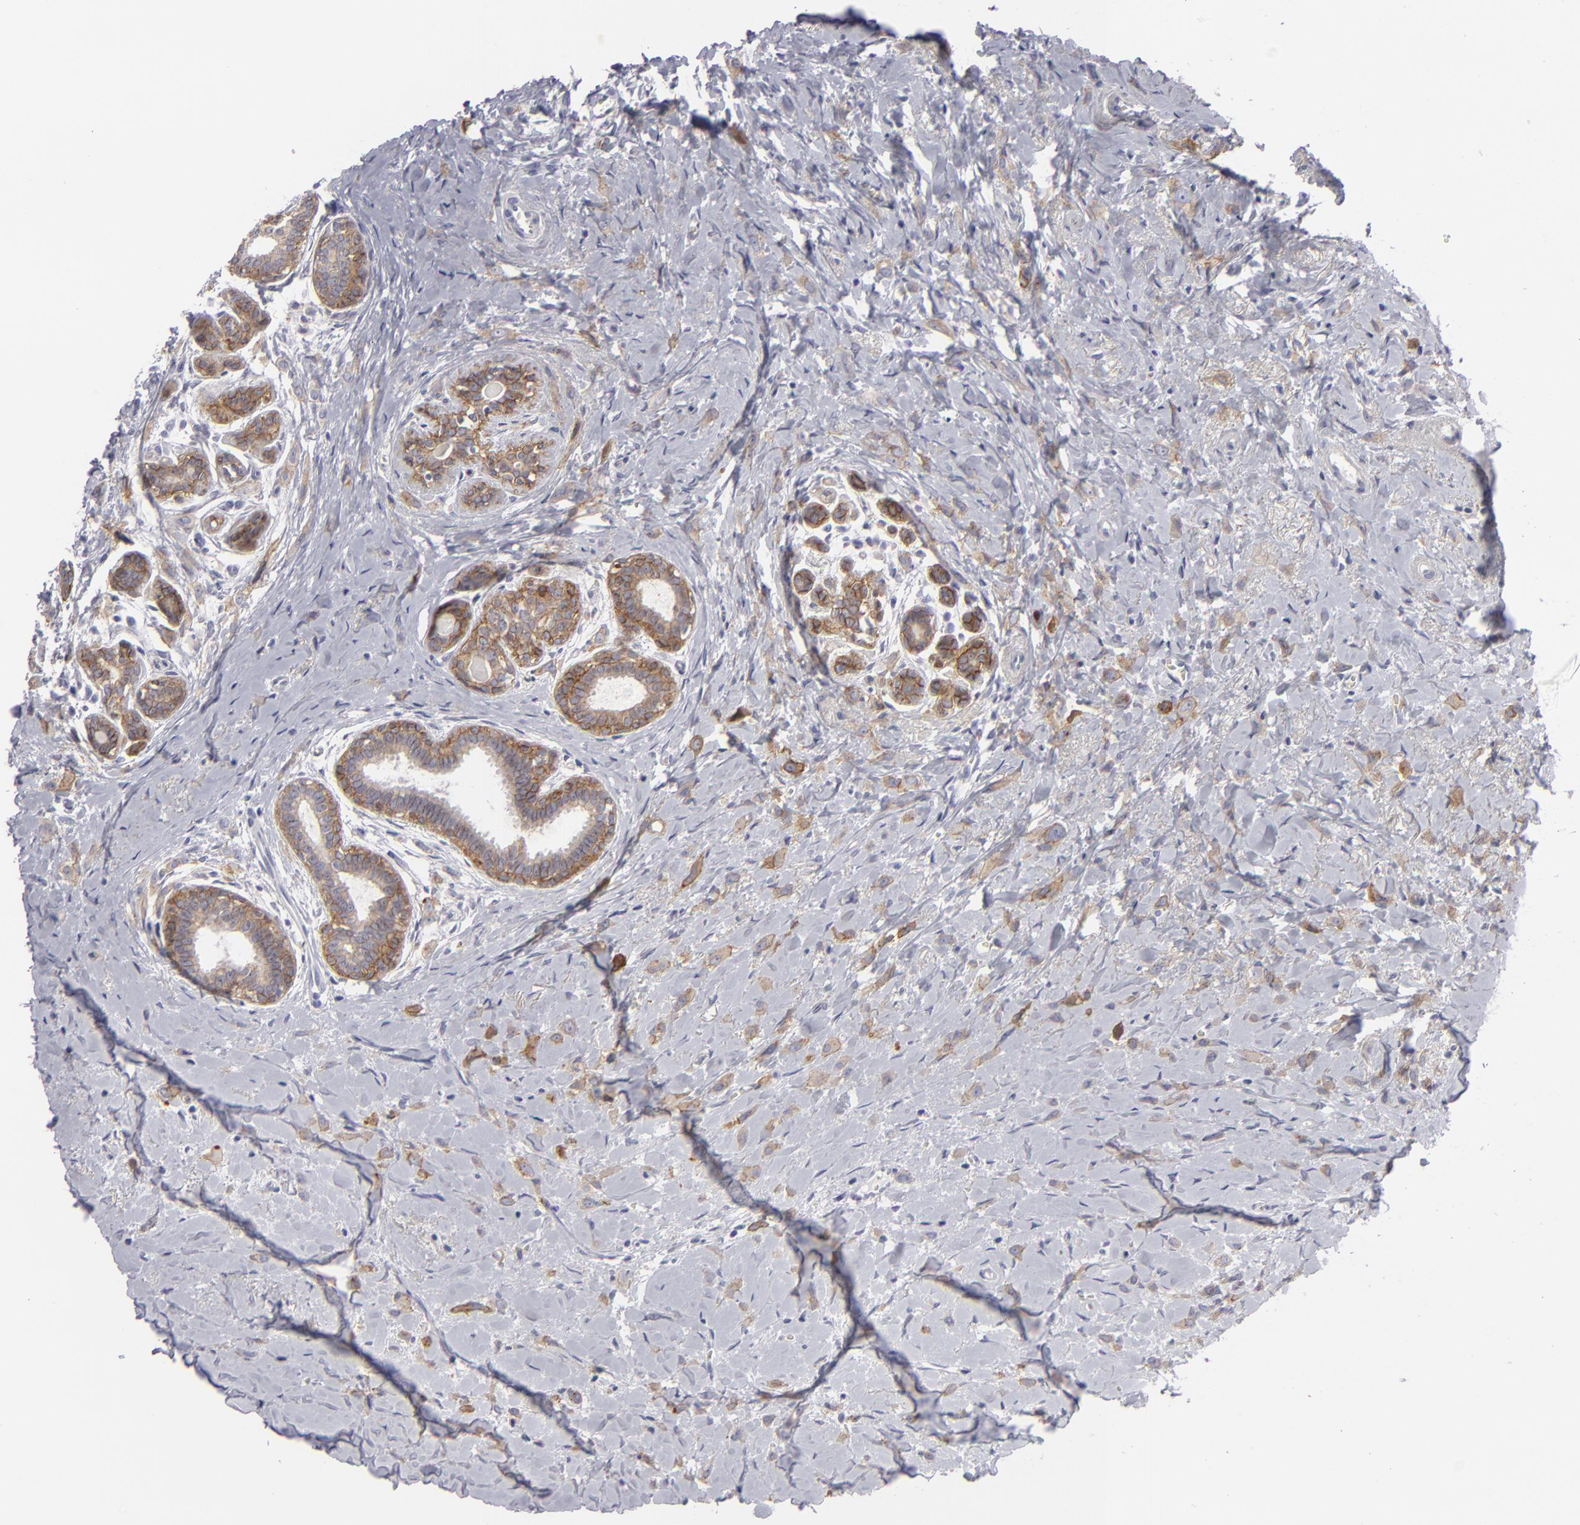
{"staining": {"intensity": "weak", "quantity": "25%-75%", "location": "cytoplasmic/membranous"}, "tissue": "breast cancer", "cell_type": "Tumor cells", "image_type": "cancer", "snomed": [{"axis": "morphology", "description": "Lobular carcinoma"}, {"axis": "topography", "description": "Breast"}], "caption": "Immunohistochemistry (DAB (3,3'-diaminobenzidine)) staining of human breast lobular carcinoma demonstrates weak cytoplasmic/membranous protein expression in approximately 25%-75% of tumor cells.", "gene": "JUP", "patient": {"sex": "female", "age": 57}}